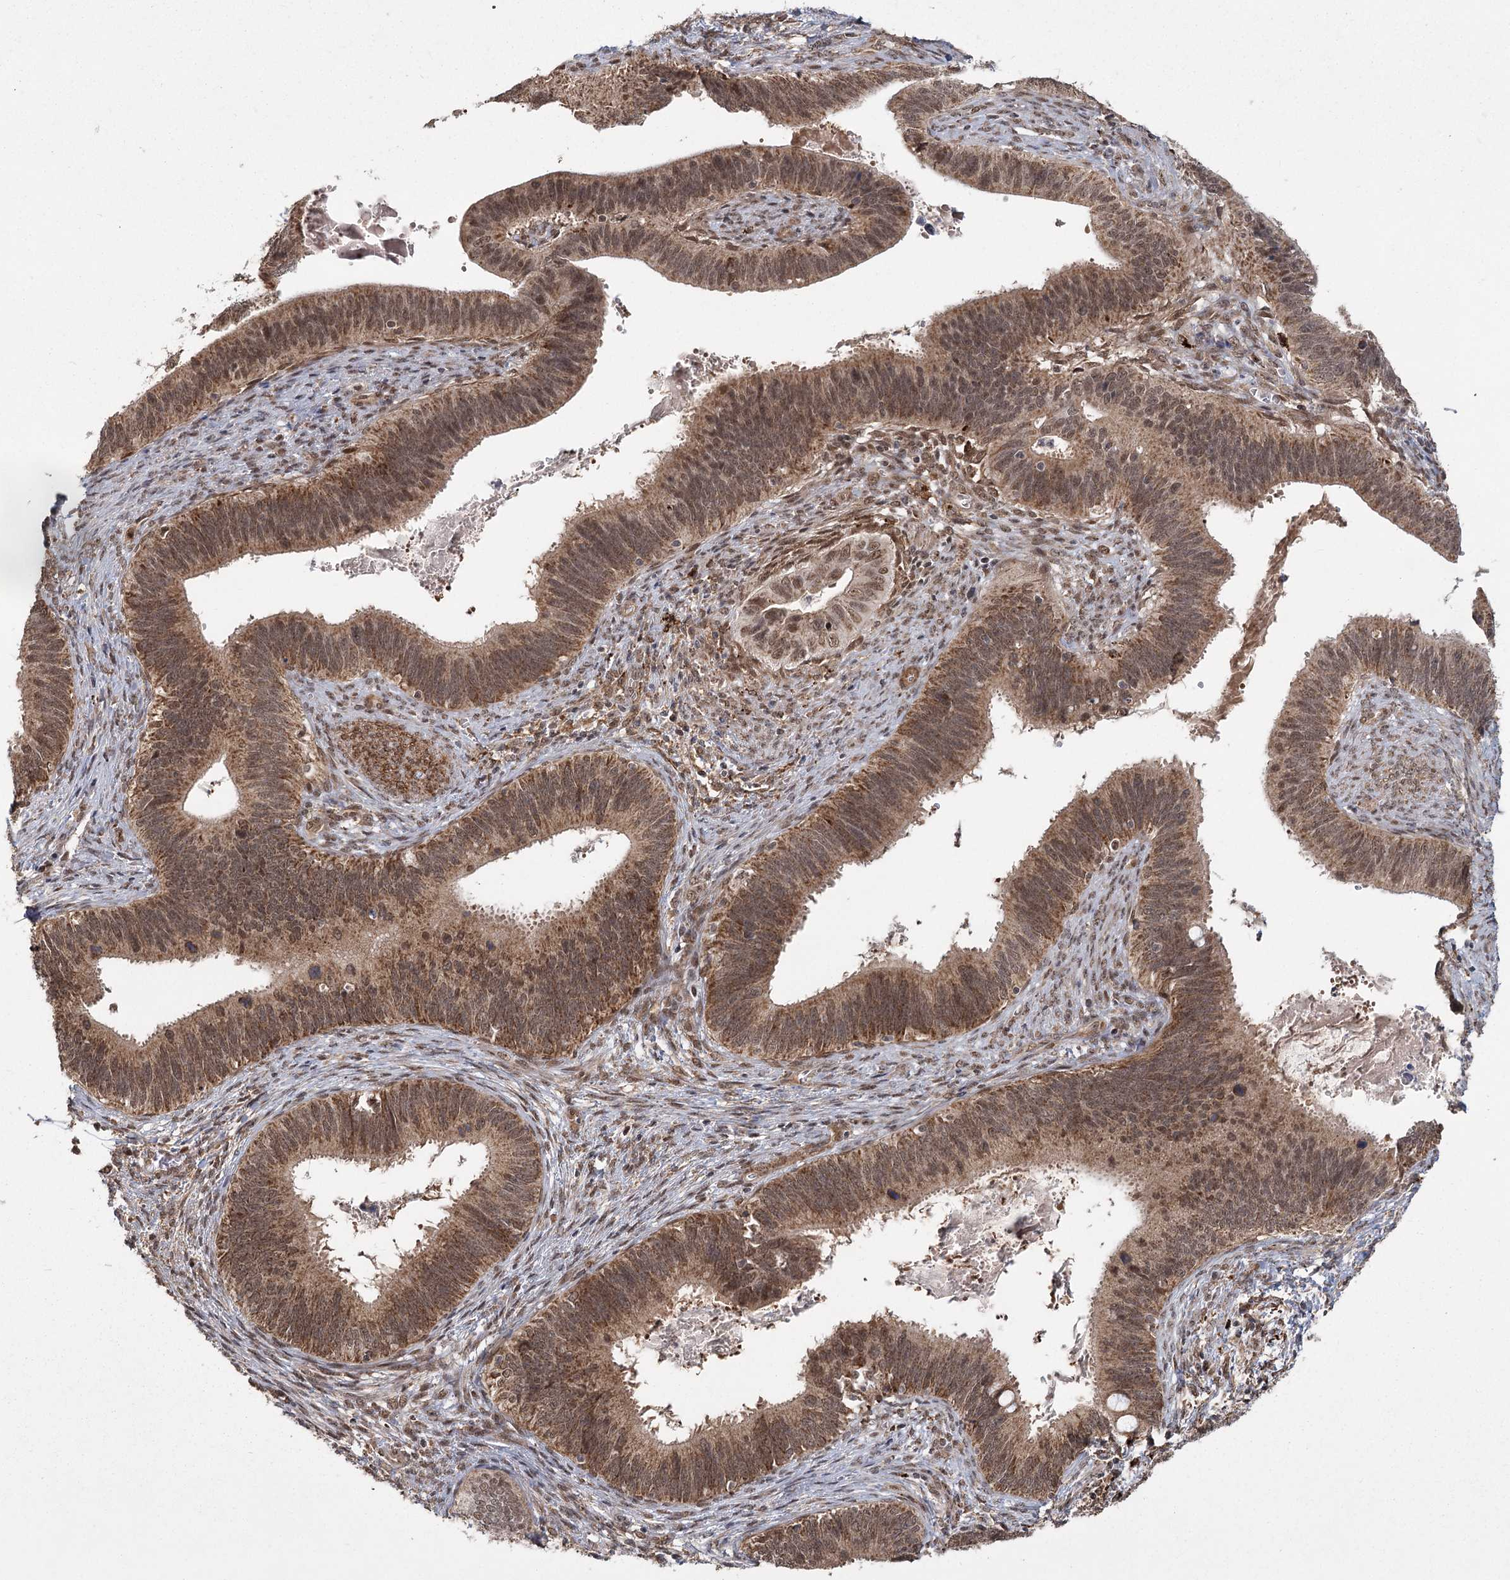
{"staining": {"intensity": "moderate", "quantity": ">75%", "location": "cytoplasmic/membranous,nuclear"}, "tissue": "cervical cancer", "cell_type": "Tumor cells", "image_type": "cancer", "snomed": [{"axis": "morphology", "description": "Adenocarcinoma, NOS"}, {"axis": "topography", "description": "Cervix"}], "caption": "Protein expression analysis of human adenocarcinoma (cervical) reveals moderate cytoplasmic/membranous and nuclear positivity in approximately >75% of tumor cells. The staining was performed using DAB to visualize the protein expression in brown, while the nuclei were stained in blue with hematoxylin (Magnification: 20x).", "gene": "ZCCHC24", "patient": {"sex": "female", "age": 42}}